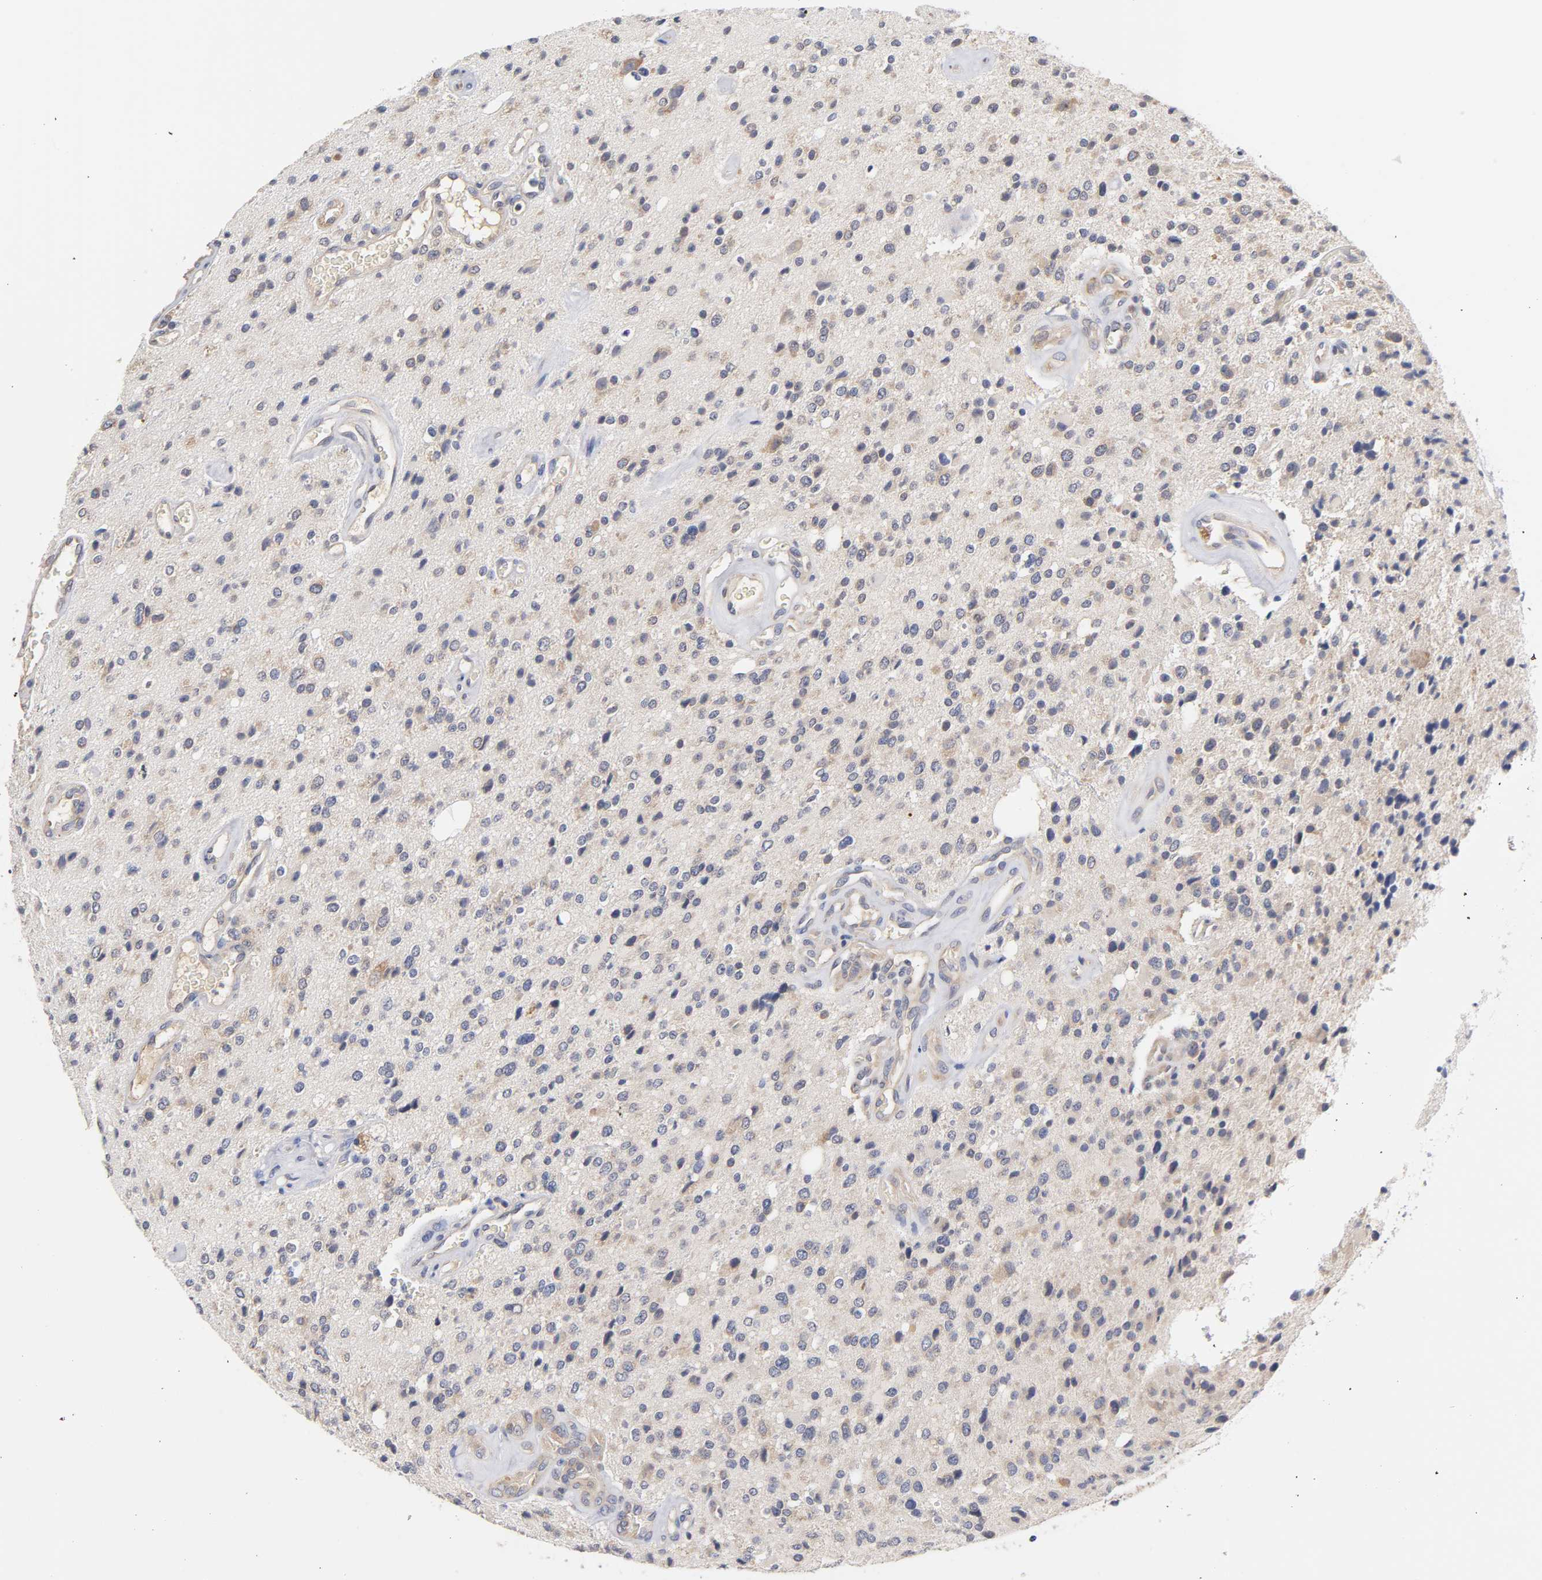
{"staining": {"intensity": "moderate", "quantity": "25%-75%", "location": "cytoplasmic/membranous"}, "tissue": "glioma", "cell_type": "Tumor cells", "image_type": "cancer", "snomed": [{"axis": "morphology", "description": "Glioma, malignant, High grade"}, {"axis": "topography", "description": "Brain"}], "caption": "The image displays staining of glioma, revealing moderate cytoplasmic/membranous protein positivity (brown color) within tumor cells.", "gene": "RPS29", "patient": {"sex": "male", "age": 47}}